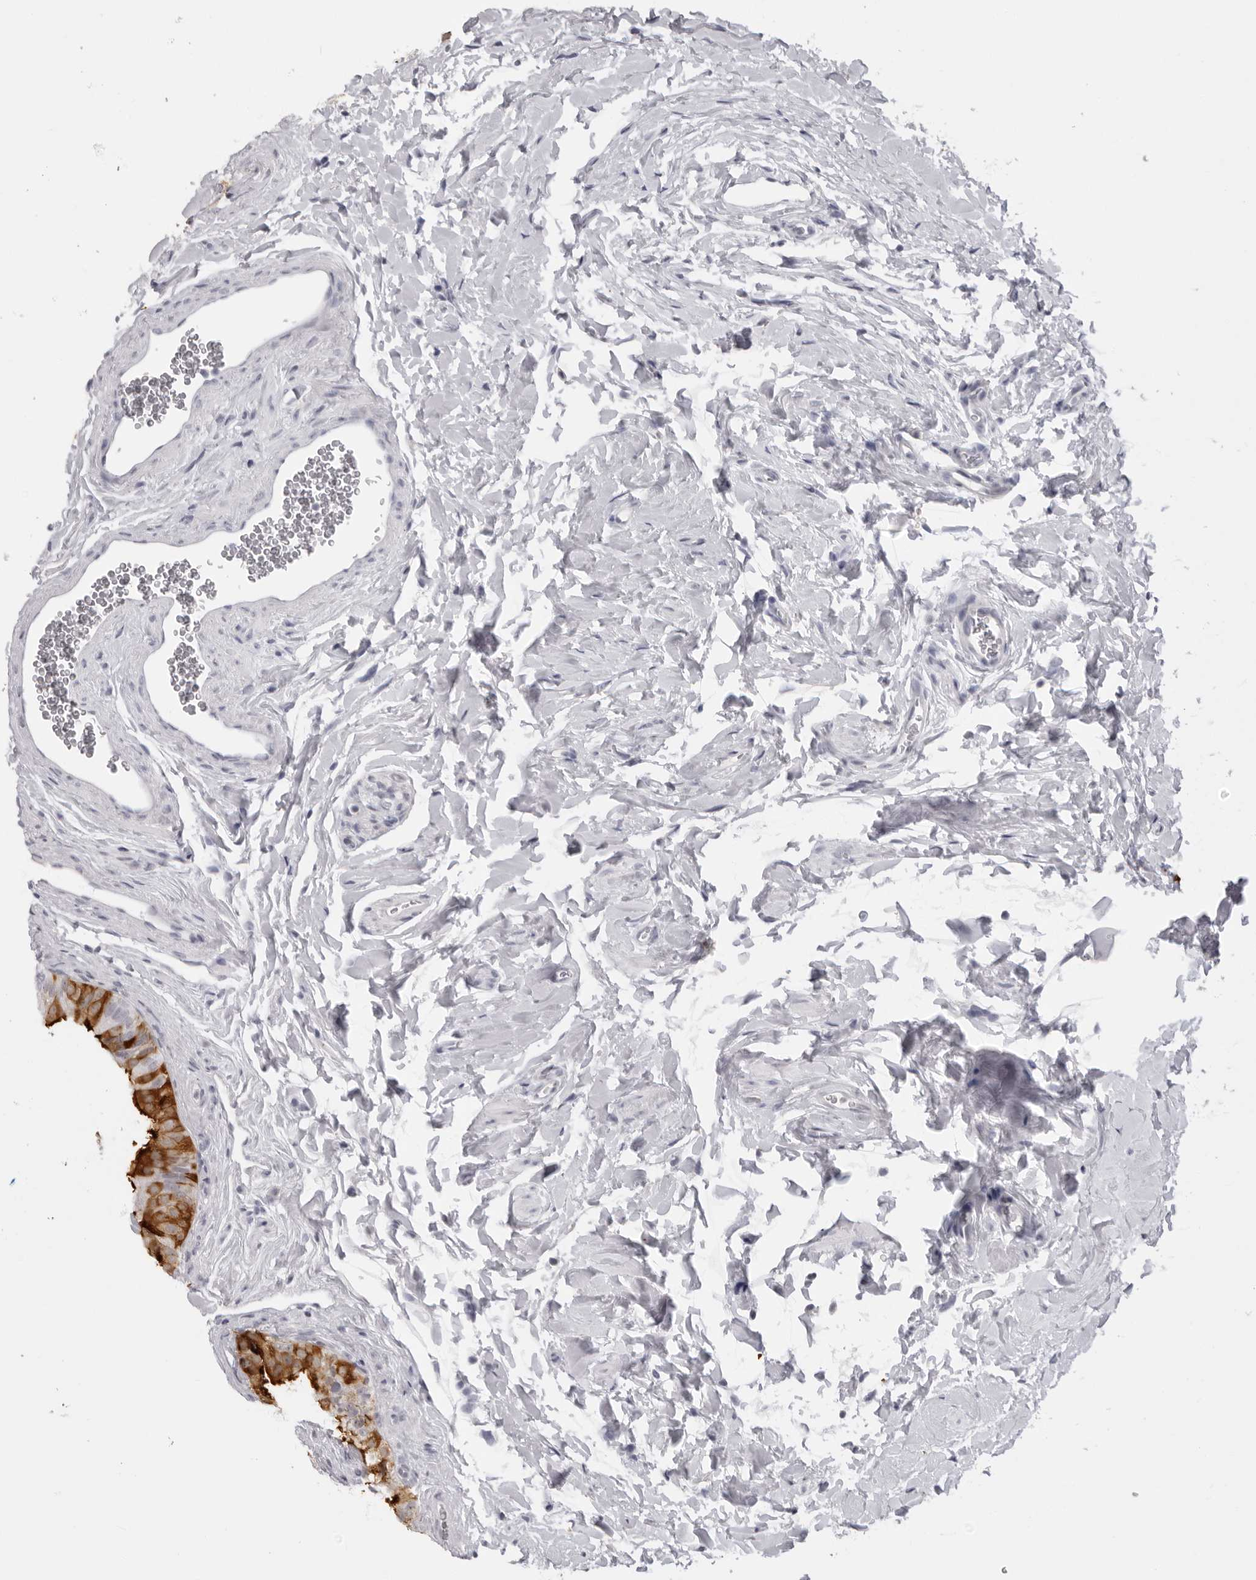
{"staining": {"intensity": "strong", "quantity": "25%-75%", "location": "cytoplasmic/membranous"}, "tissue": "epididymis", "cell_type": "Glandular cells", "image_type": "normal", "snomed": [{"axis": "morphology", "description": "Normal tissue, NOS"}, {"axis": "topography", "description": "Epididymis"}], "caption": "Immunohistochemical staining of unremarkable human epididymis reveals high levels of strong cytoplasmic/membranous expression in approximately 25%-75% of glandular cells.", "gene": "DNALI1", "patient": {"sex": "male", "age": 49}}